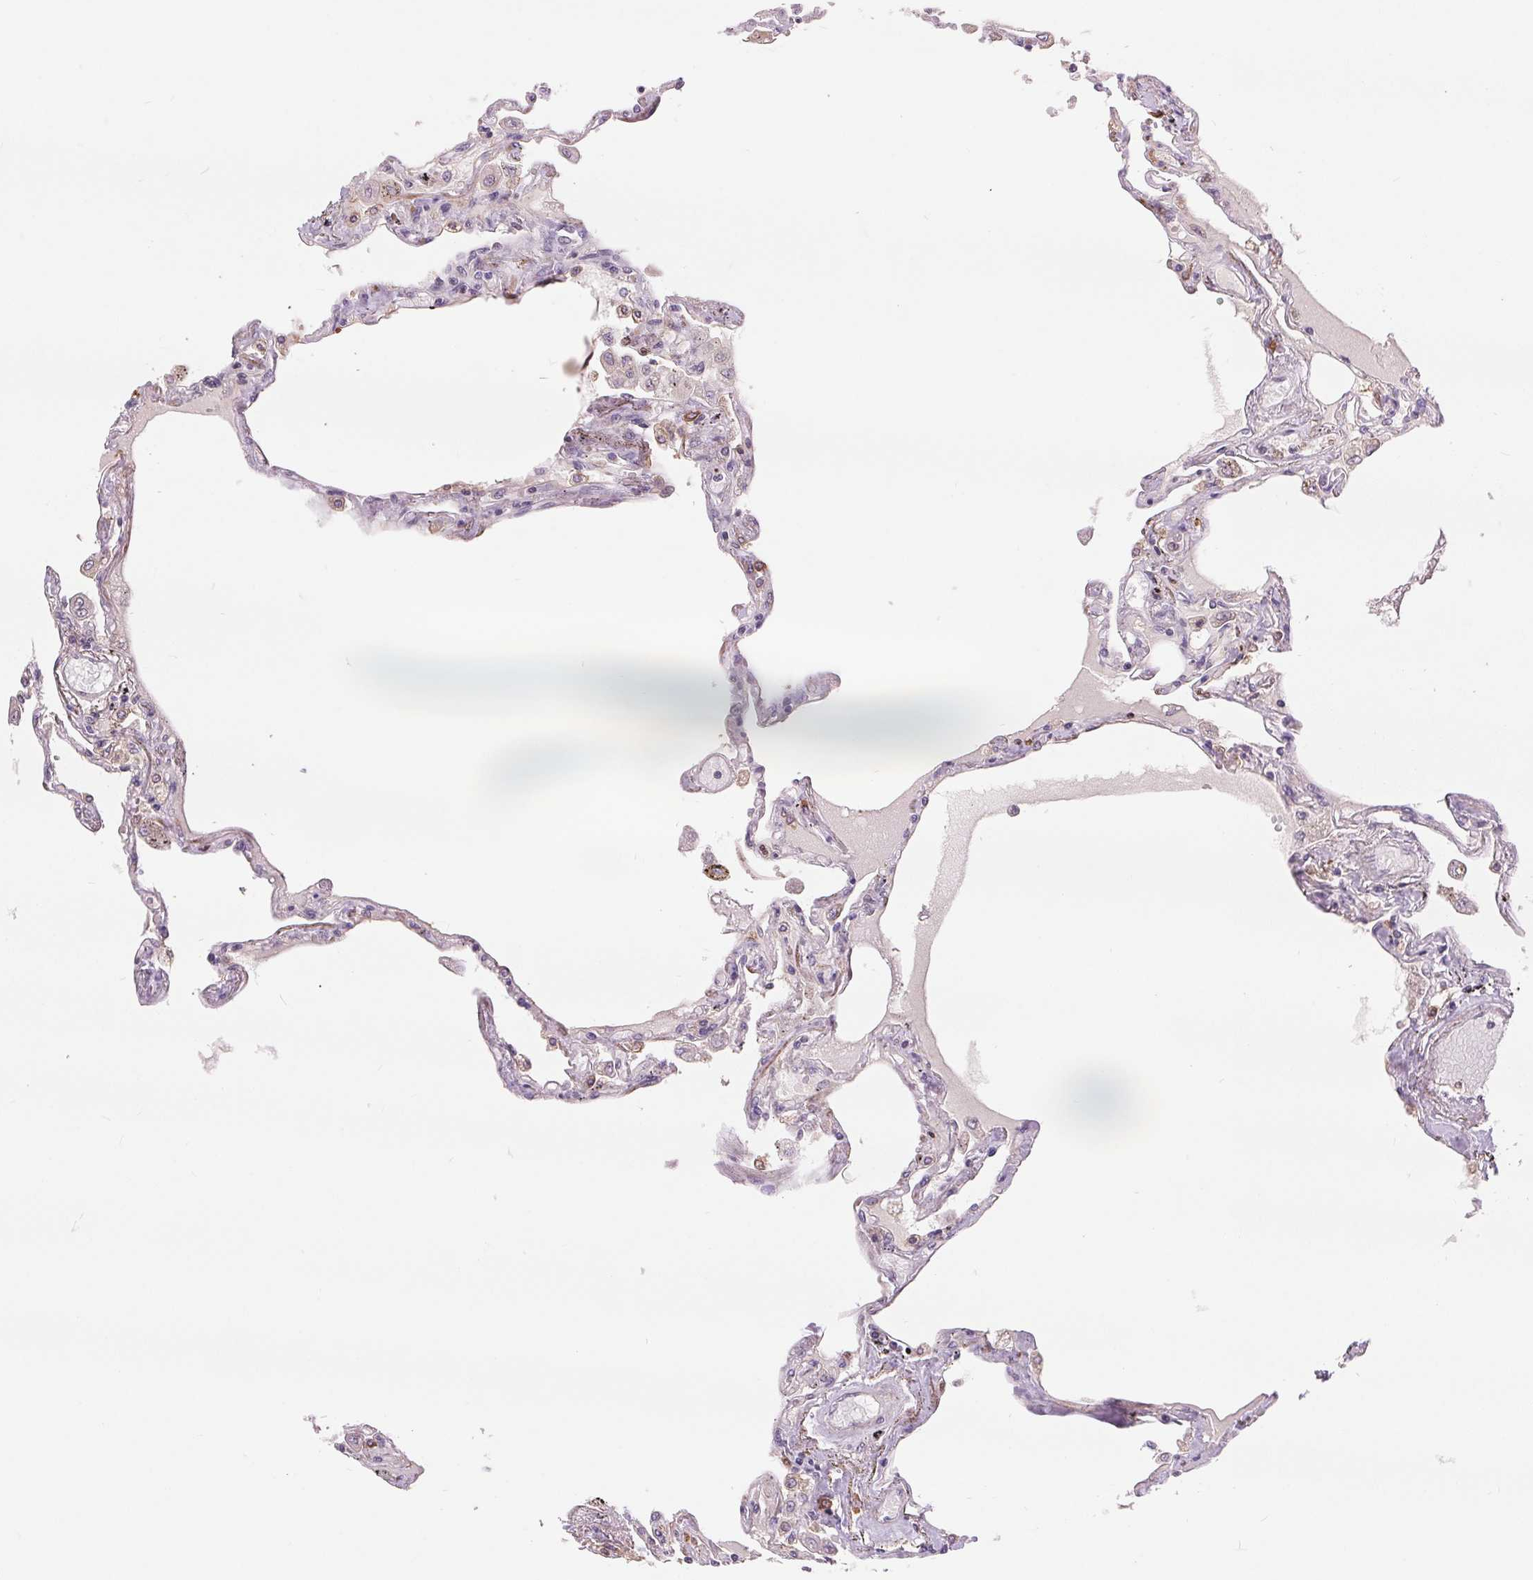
{"staining": {"intensity": "moderate", "quantity": "25%-75%", "location": "nuclear"}, "tissue": "lung", "cell_type": "Alveolar cells", "image_type": "normal", "snomed": [{"axis": "morphology", "description": "Normal tissue, NOS"}, {"axis": "morphology", "description": "Adenocarcinoma, NOS"}, {"axis": "topography", "description": "Cartilage tissue"}, {"axis": "topography", "description": "Lung"}], "caption": "Normal lung demonstrates moderate nuclear positivity in approximately 25%-75% of alveolar cells.", "gene": "RANBP3L", "patient": {"sex": "female", "age": 67}}